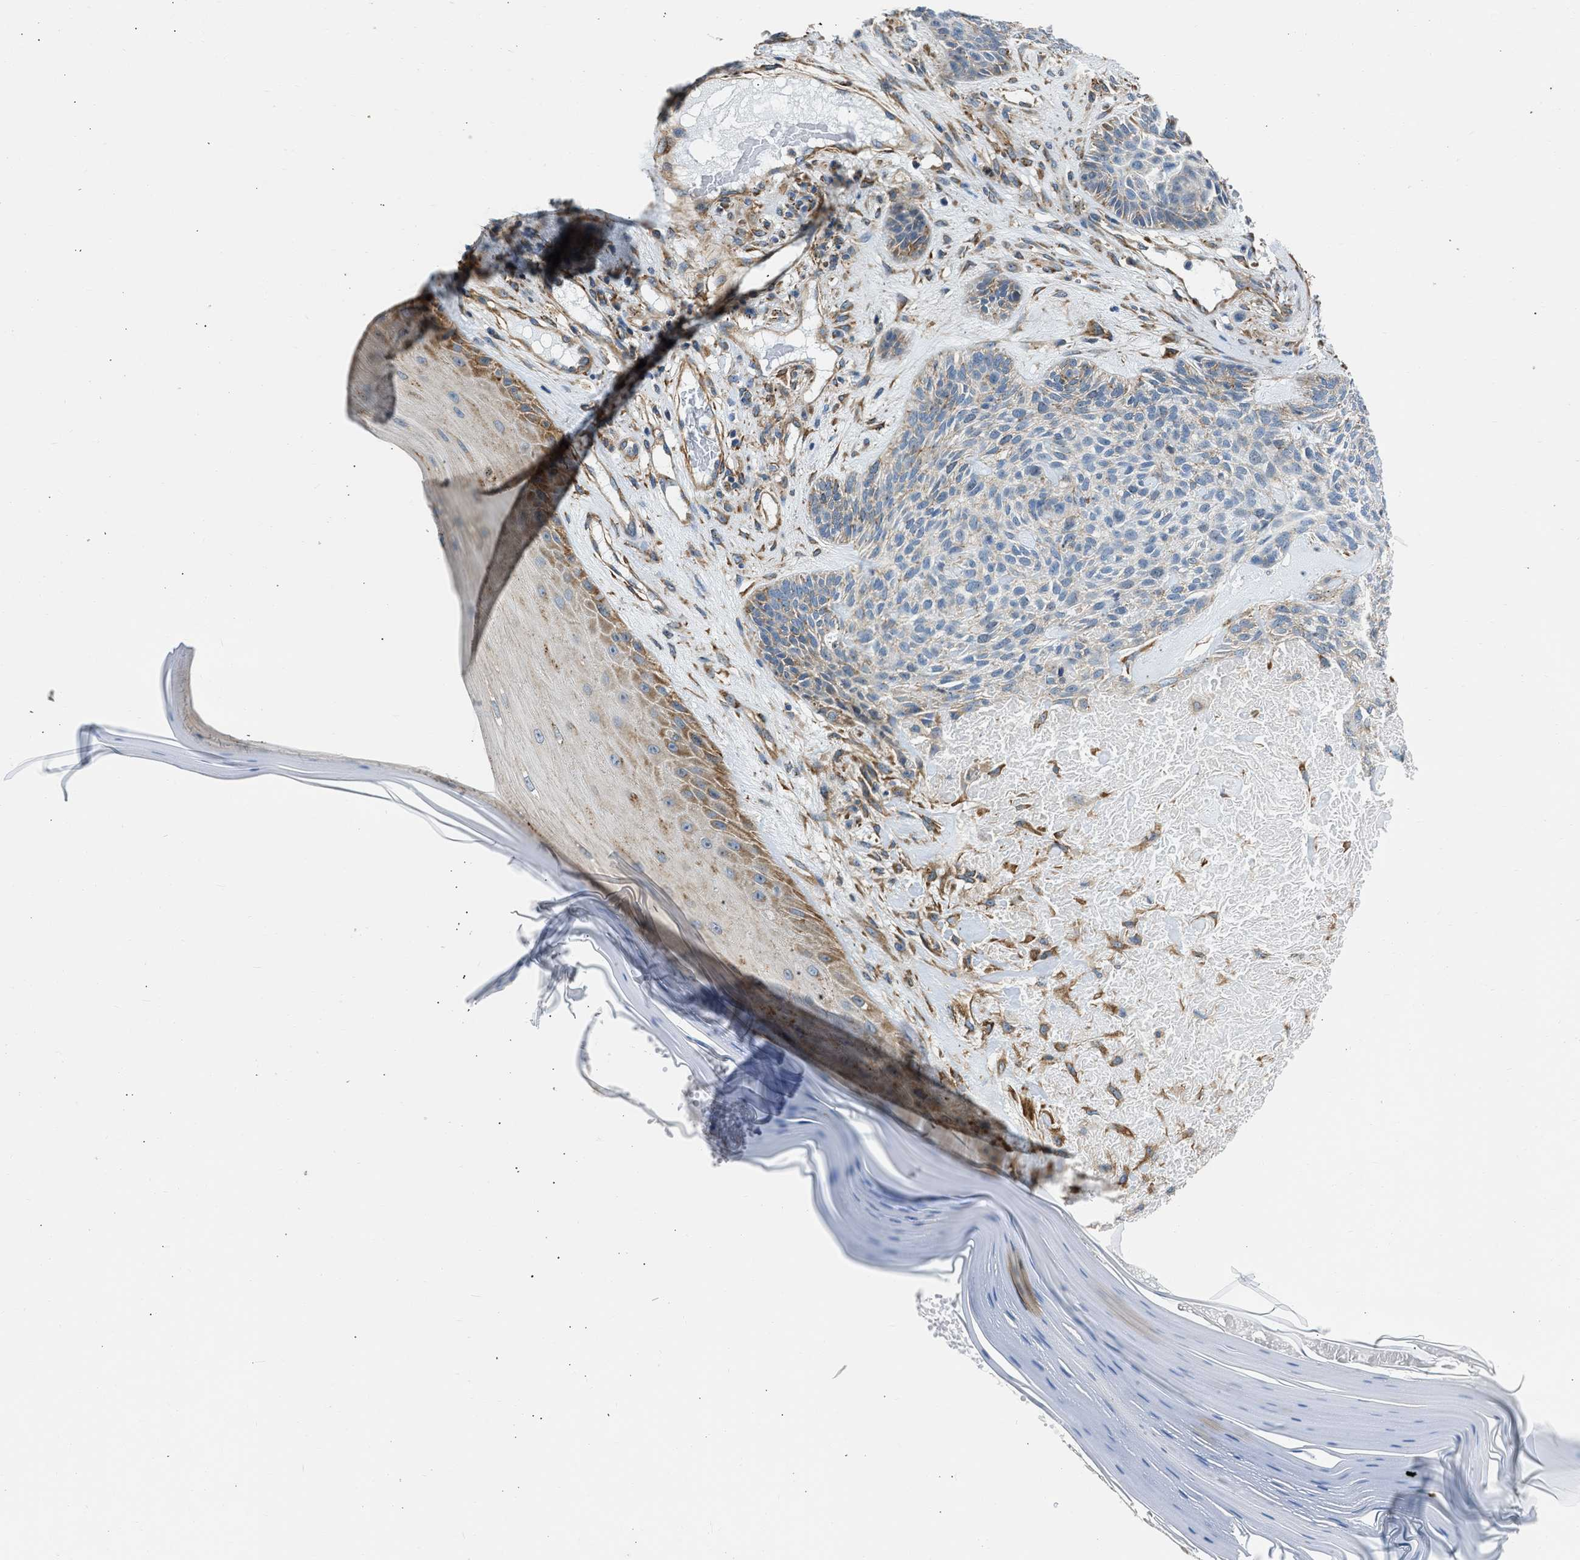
{"staining": {"intensity": "moderate", "quantity": "<25%", "location": "cytoplasmic/membranous"}, "tissue": "skin cancer", "cell_type": "Tumor cells", "image_type": "cancer", "snomed": [{"axis": "morphology", "description": "Basal cell carcinoma"}, {"axis": "topography", "description": "Skin"}], "caption": "Immunohistochemical staining of human basal cell carcinoma (skin) shows low levels of moderate cytoplasmic/membranous protein staining in about <25% of tumor cells. (DAB IHC, brown staining for protein, blue staining for nuclei).", "gene": "SEPTIN2", "patient": {"sex": "male", "age": 55}}